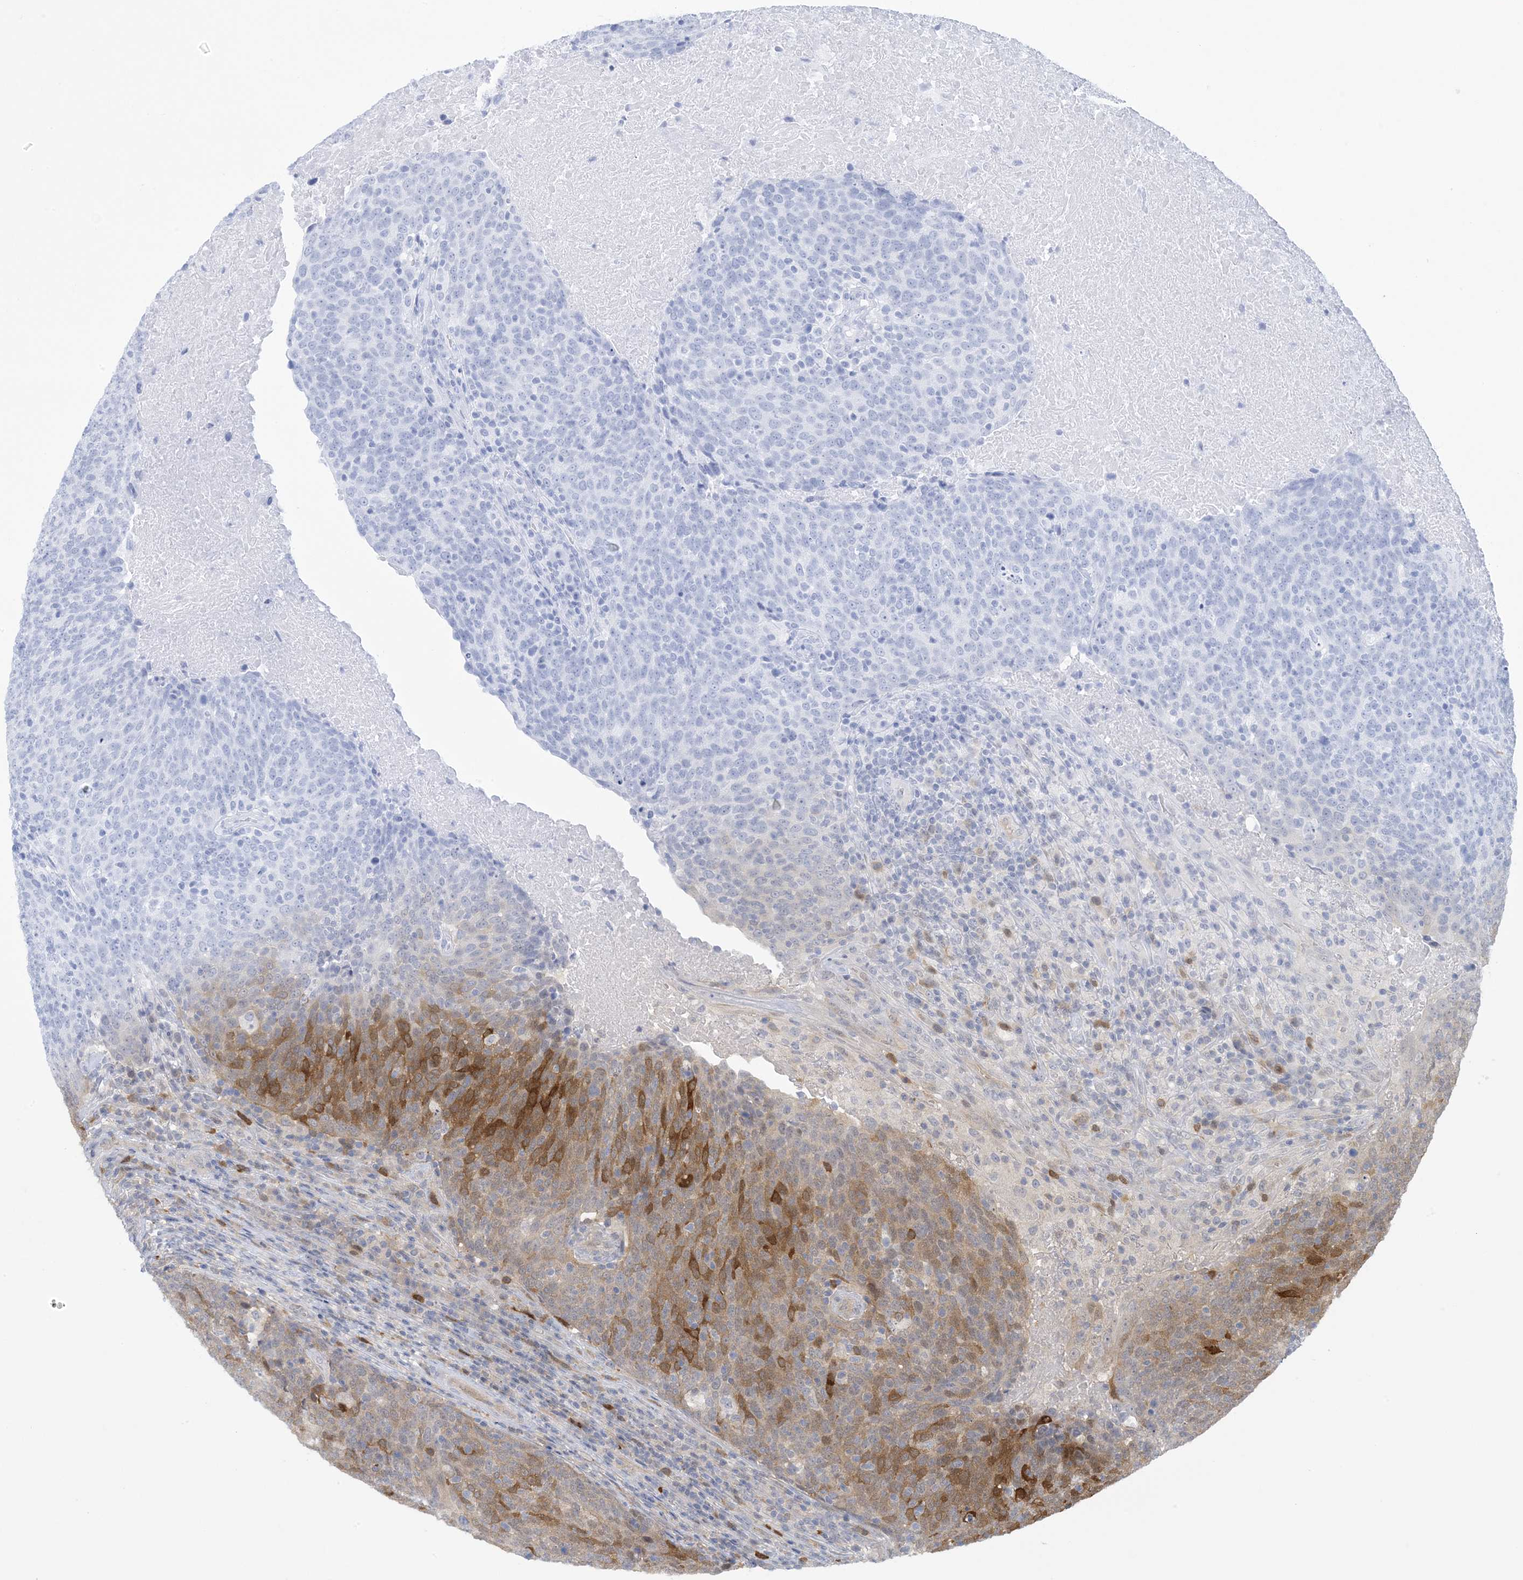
{"staining": {"intensity": "moderate", "quantity": "25%-75%", "location": "cytoplasmic/membranous"}, "tissue": "head and neck cancer", "cell_type": "Tumor cells", "image_type": "cancer", "snomed": [{"axis": "morphology", "description": "Squamous cell carcinoma, NOS"}, {"axis": "morphology", "description": "Squamous cell carcinoma, metastatic, NOS"}, {"axis": "topography", "description": "Lymph node"}, {"axis": "topography", "description": "Head-Neck"}], "caption": "This histopathology image demonstrates IHC staining of human head and neck cancer, with medium moderate cytoplasmic/membranous expression in approximately 25%-75% of tumor cells.", "gene": "HMGCS1", "patient": {"sex": "male", "age": 62}}